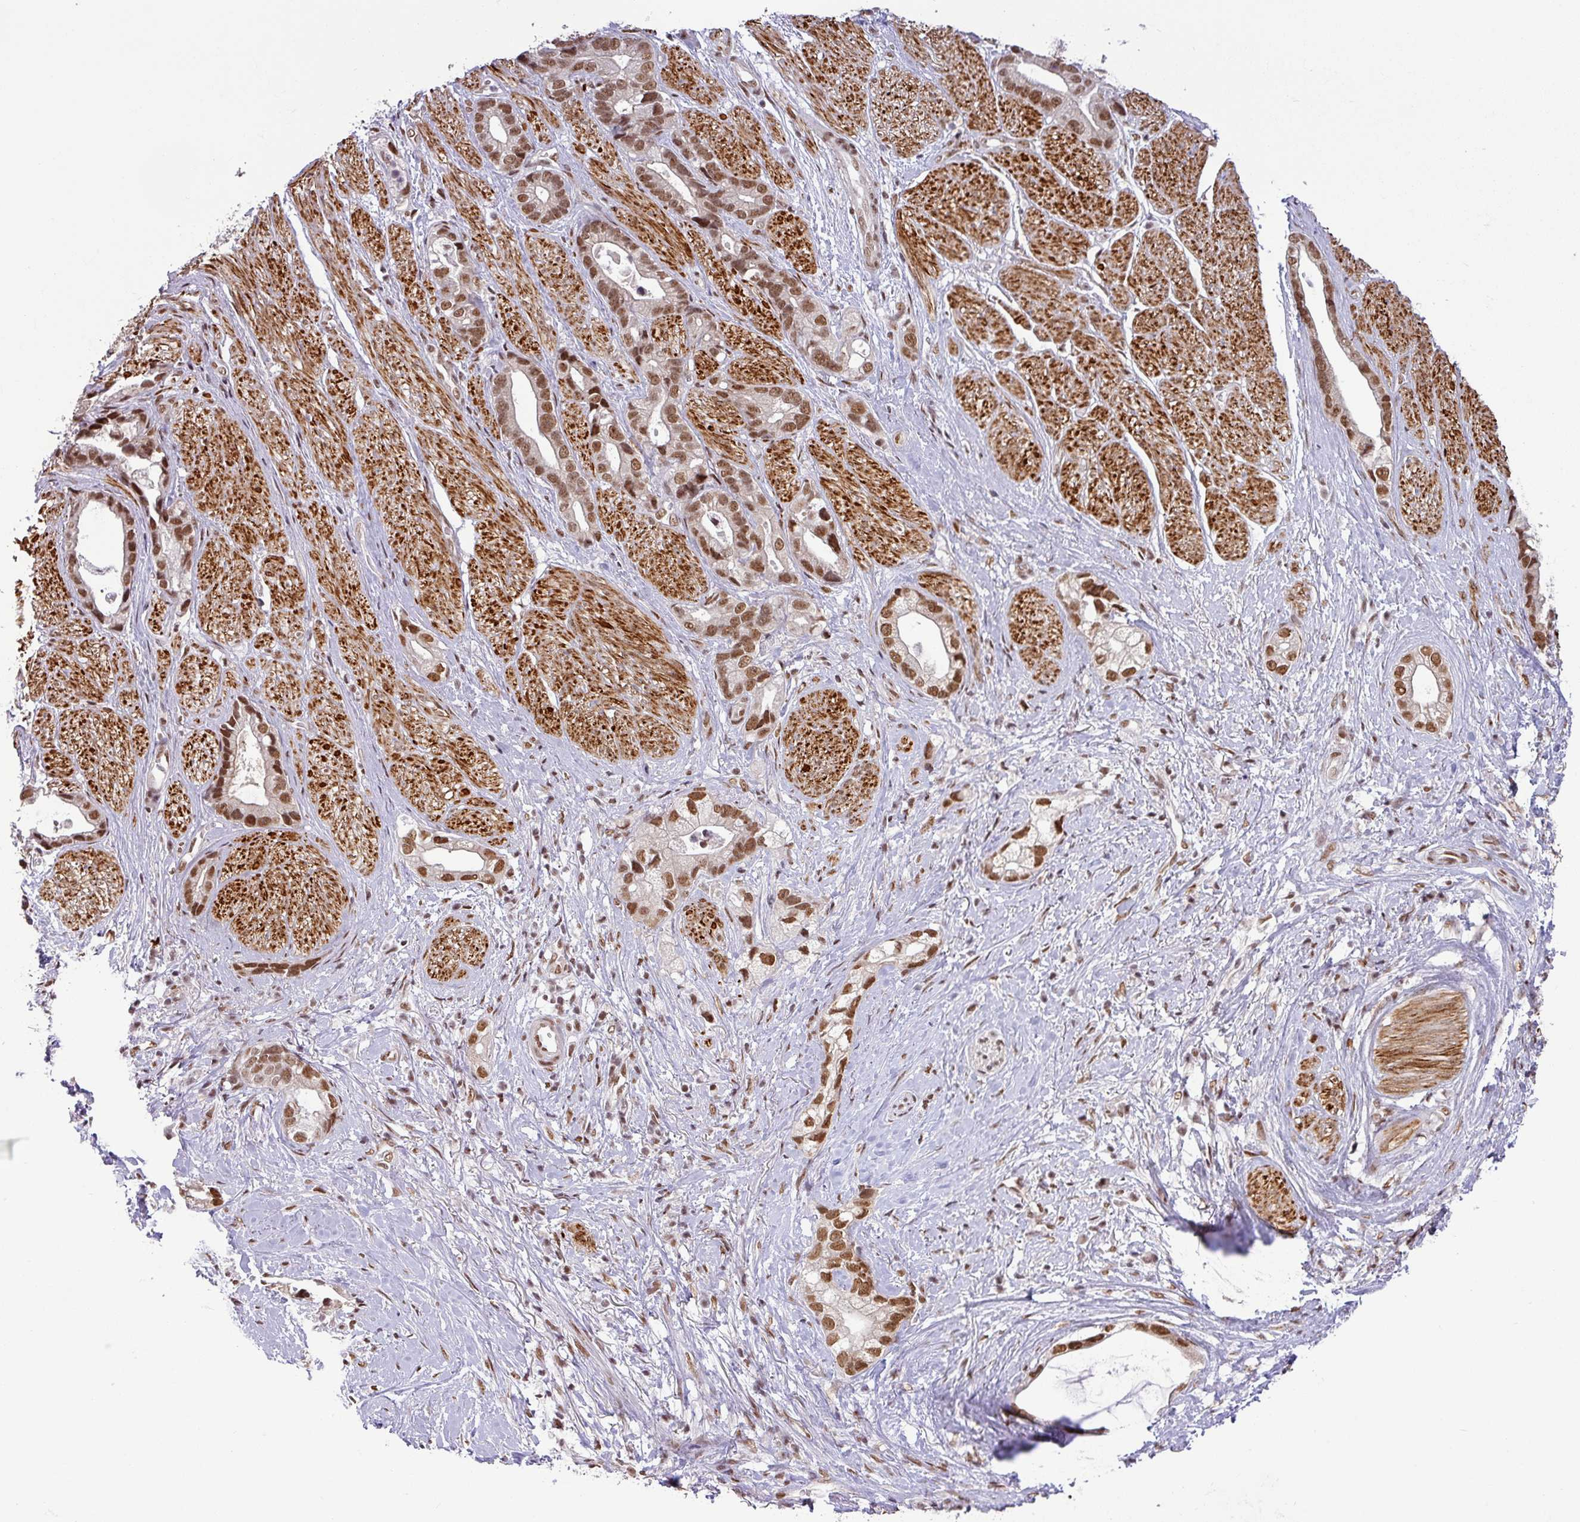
{"staining": {"intensity": "moderate", "quantity": ">75%", "location": "nuclear"}, "tissue": "stomach cancer", "cell_type": "Tumor cells", "image_type": "cancer", "snomed": [{"axis": "morphology", "description": "Adenocarcinoma, NOS"}, {"axis": "topography", "description": "Stomach"}], "caption": "Adenocarcinoma (stomach) stained with DAB immunohistochemistry displays medium levels of moderate nuclear positivity in about >75% of tumor cells.", "gene": "SRSF2", "patient": {"sex": "male", "age": 55}}